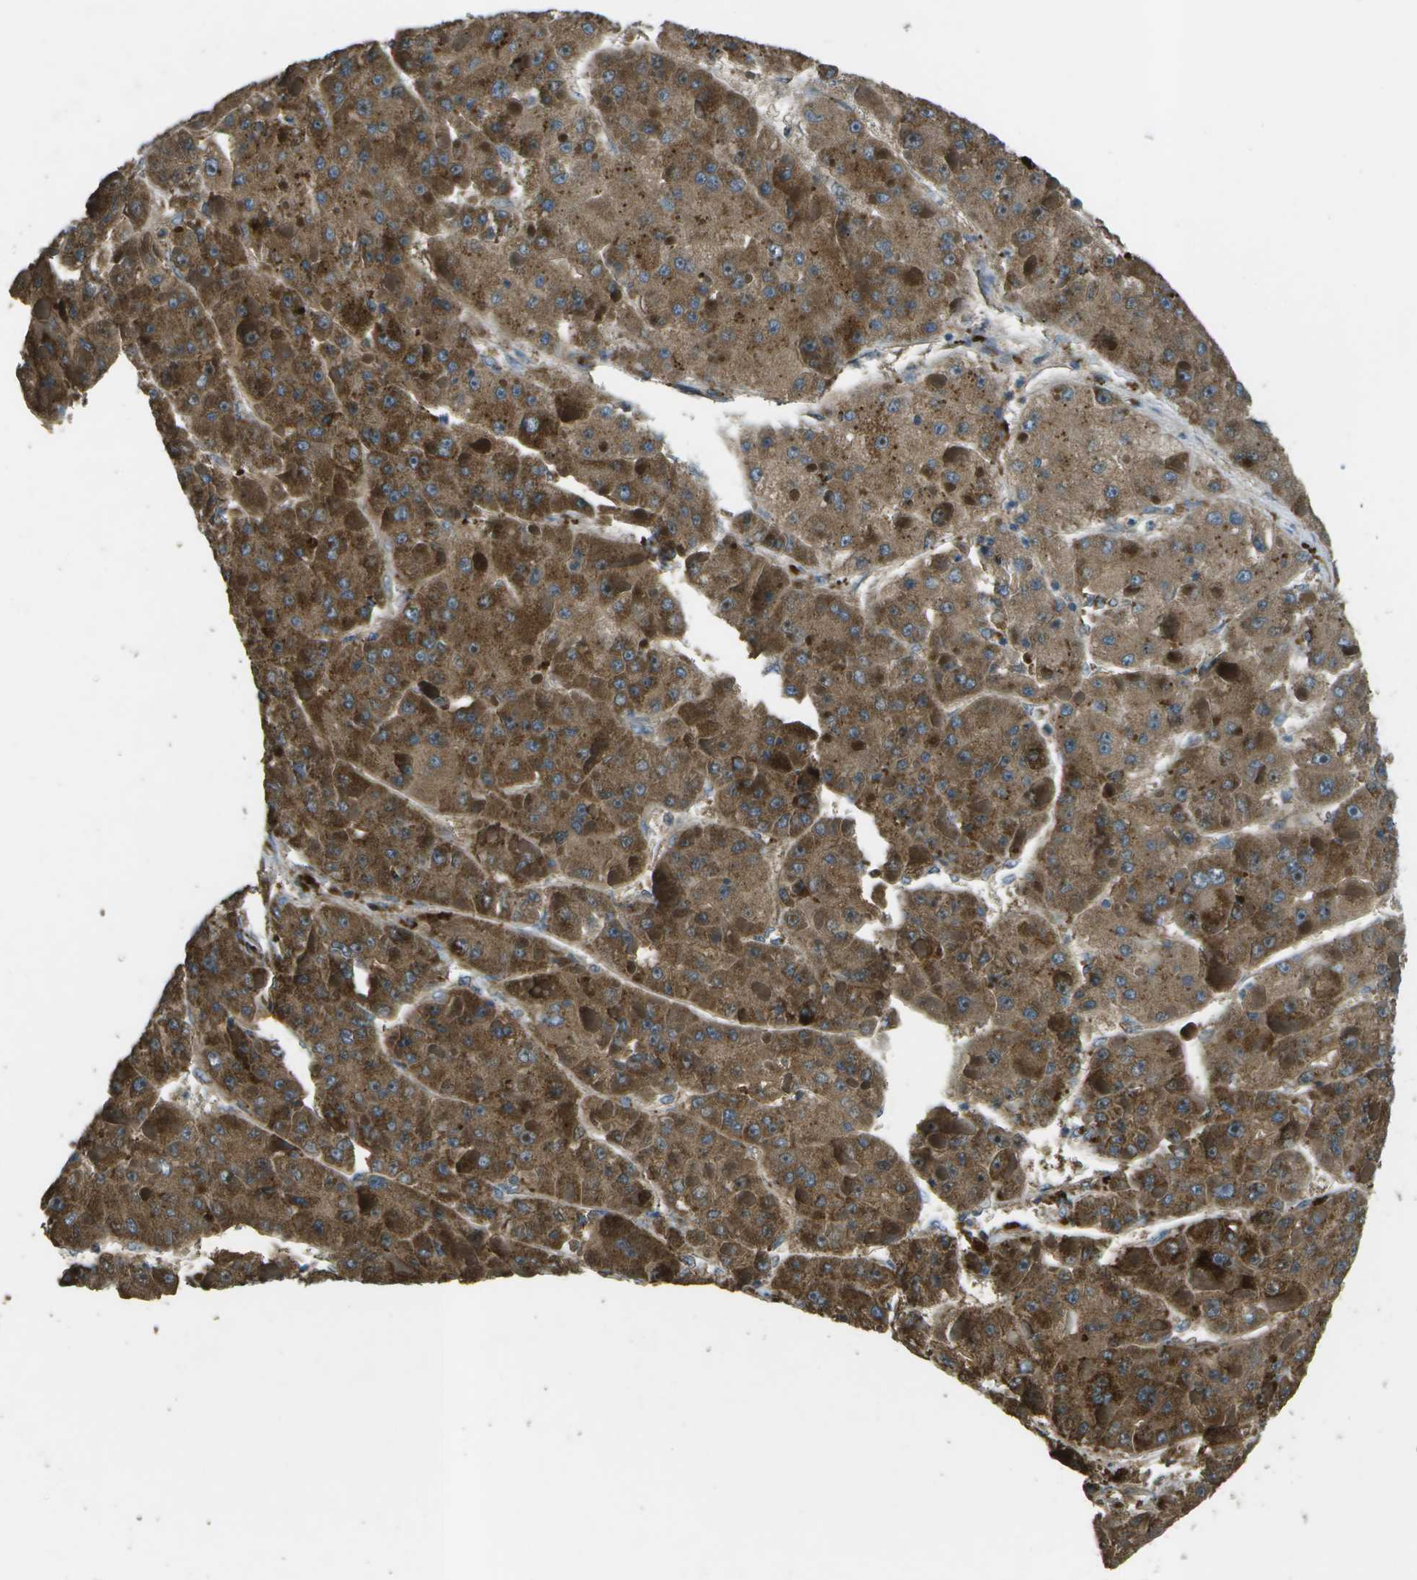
{"staining": {"intensity": "strong", "quantity": ">75%", "location": "cytoplasmic/membranous"}, "tissue": "liver cancer", "cell_type": "Tumor cells", "image_type": "cancer", "snomed": [{"axis": "morphology", "description": "Carcinoma, Hepatocellular, NOS"}, {"axis": "topography", "description": "Liver"}], "caption": "DAB (3,3'-diaminobenzidine) immunohistochemical staining of human liver cancer shows strong cytoplasmic/membranous protein expression in approximately >75% of tumor cells. The protein is shown in brown color, while the nuclei are stained blue.", "gene": "PXYLP1", "patient": {"sex": "female", "age": 73}}